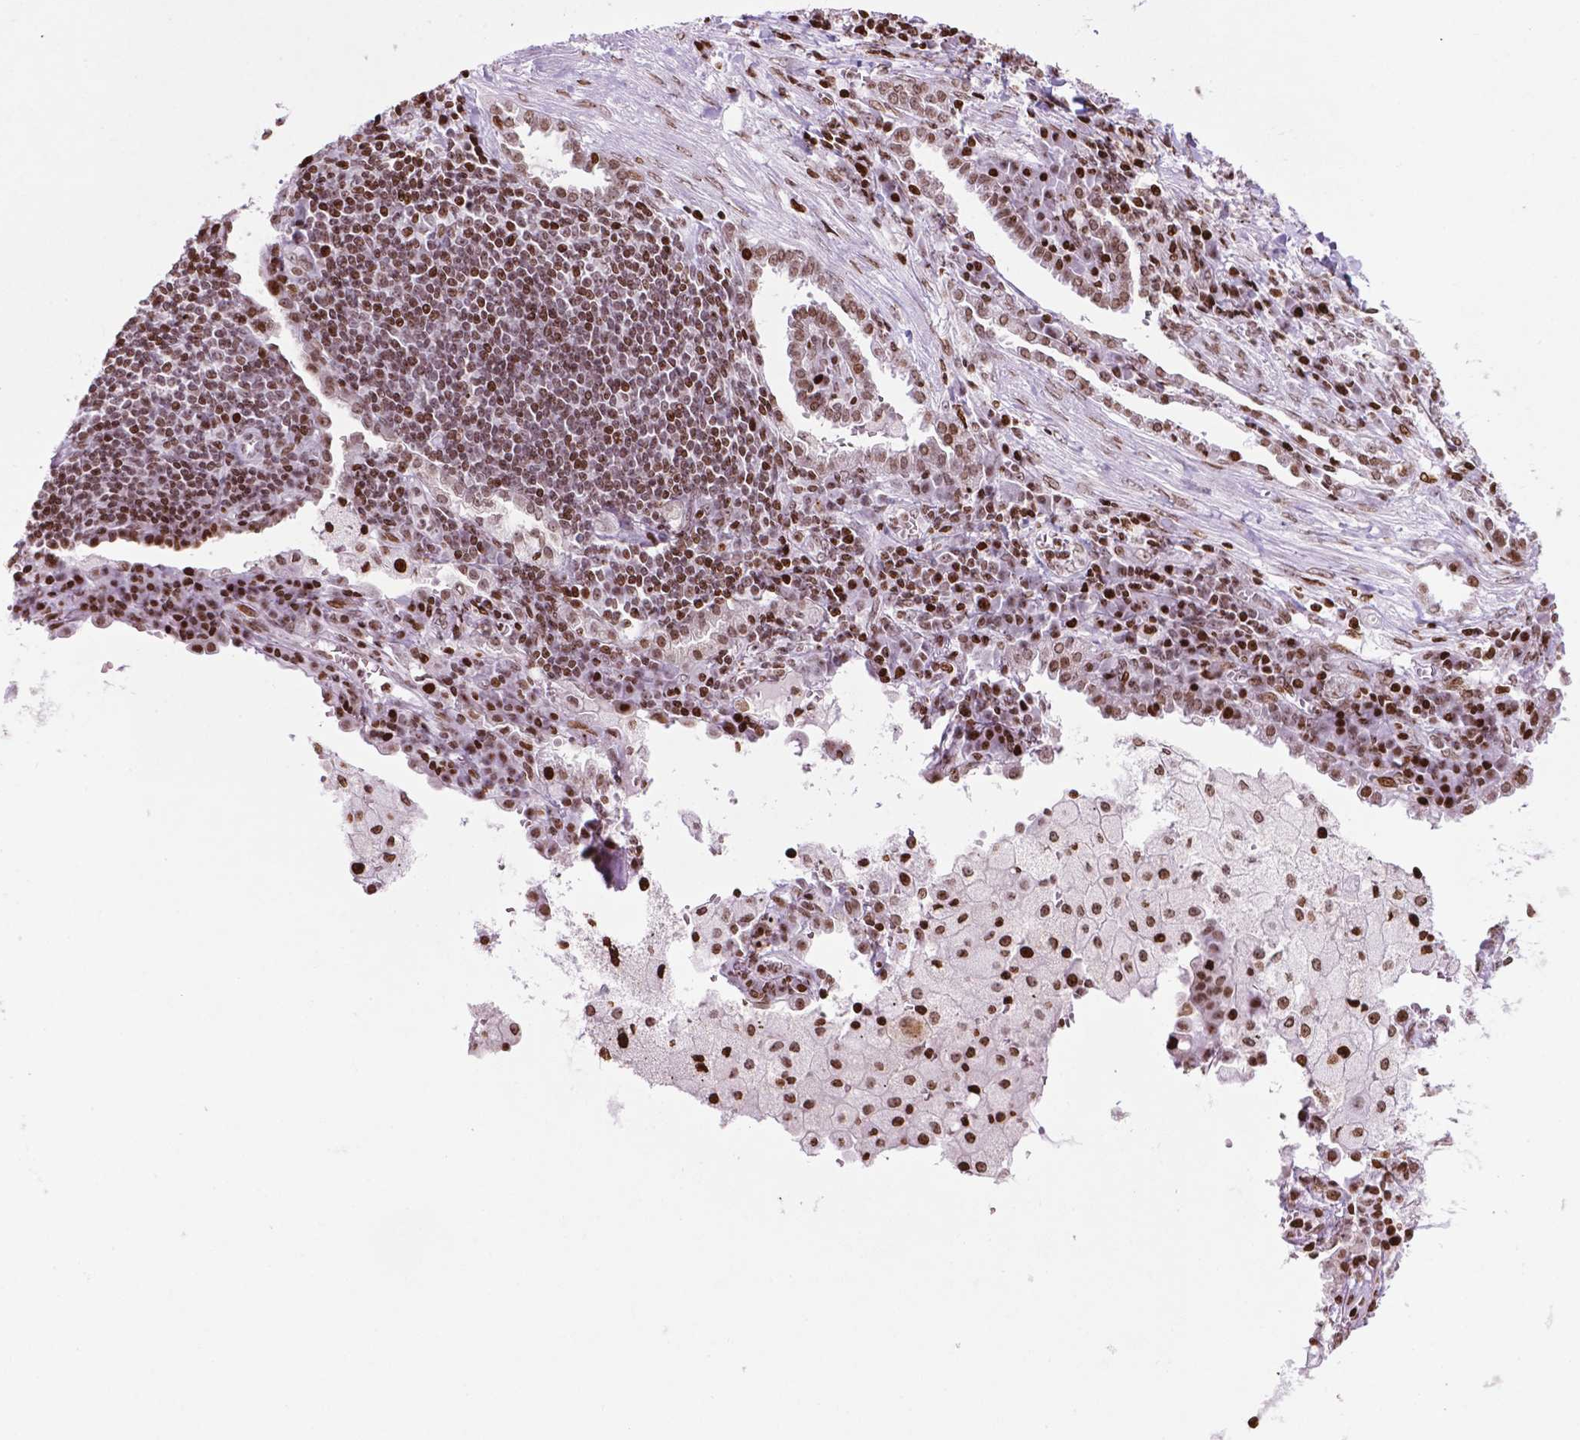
{"staining": {"intensity": "moderate", "quantity": ">75%", "location": "nuclear"}, "tissue": "lung cancer", "cell_type": "Tumor cells", "image_type": "cancer", "snomed": [{"axis": "morphology", "description": "Adenocarcinoma, NOS"}, {"axis": "topography", "description": "Lung"}], "caption": "Moderate nuclear expression is seen in approximately >75% of tumor cells in lung cancer (adenocarcinoma).", "gene": "TMEM250", "patient": {"sex": "male", "age": 57}}